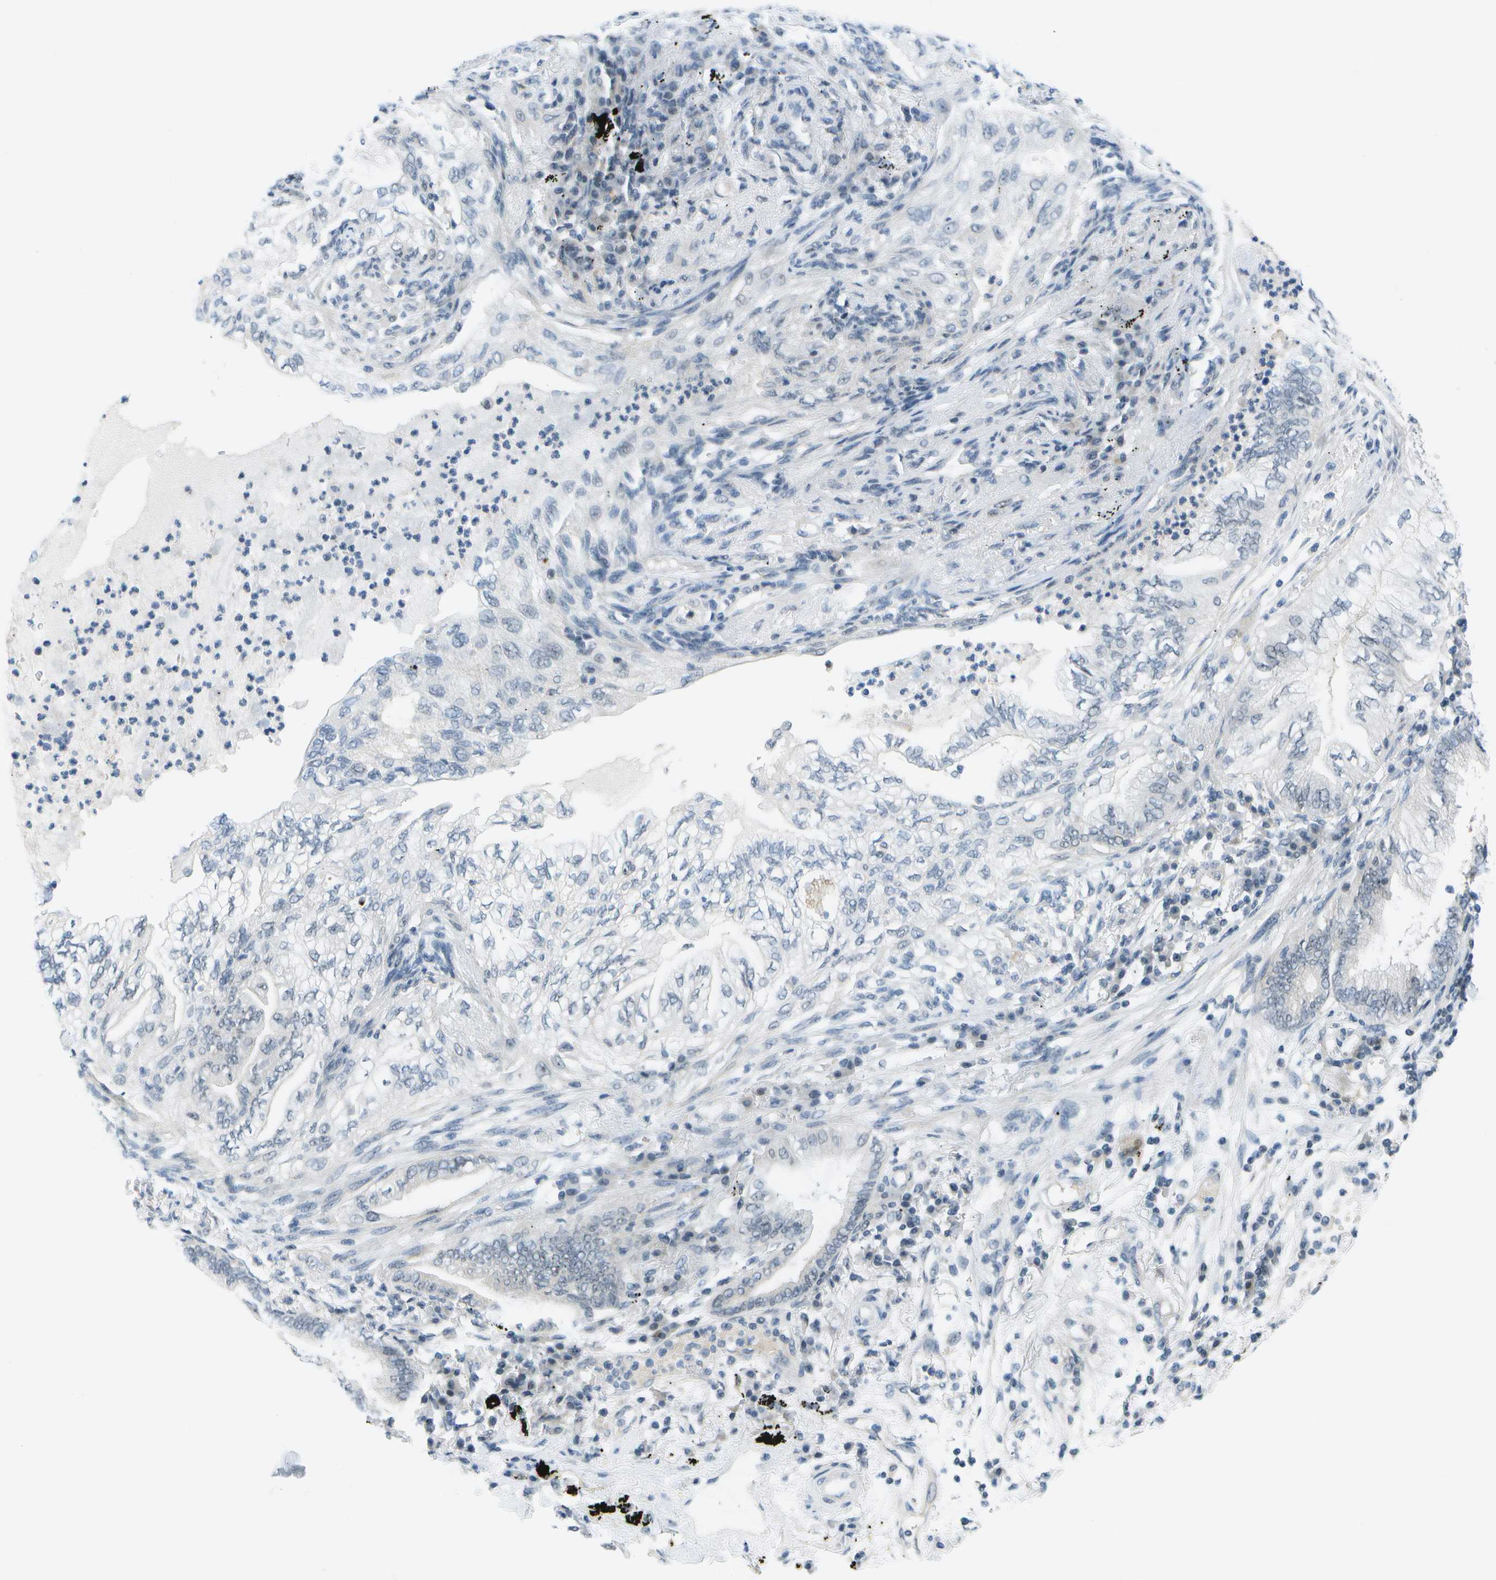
{"staining": {"intensity": "negative", "quantity": "none", "location": "none"}, "tissue": "lung cancer", "cell_type": "Tumor cells", "image_type": "cancer", "snomed": [{"axis": "morphology", "description": "Normal tissue, NOS"}, {"axis": "morphology", "description": "Adenocarcinoma, NOS"}, {"axis": "topography", "description": "Bronchus"}, {"axis": "topography", "description": "Lung"}], "caption": "There is no significant positivity in tumor cells of lung cancer (adenocarcinoma).", "gene": "PITHD1", "patient": {"sex": "female", "age": 70}}